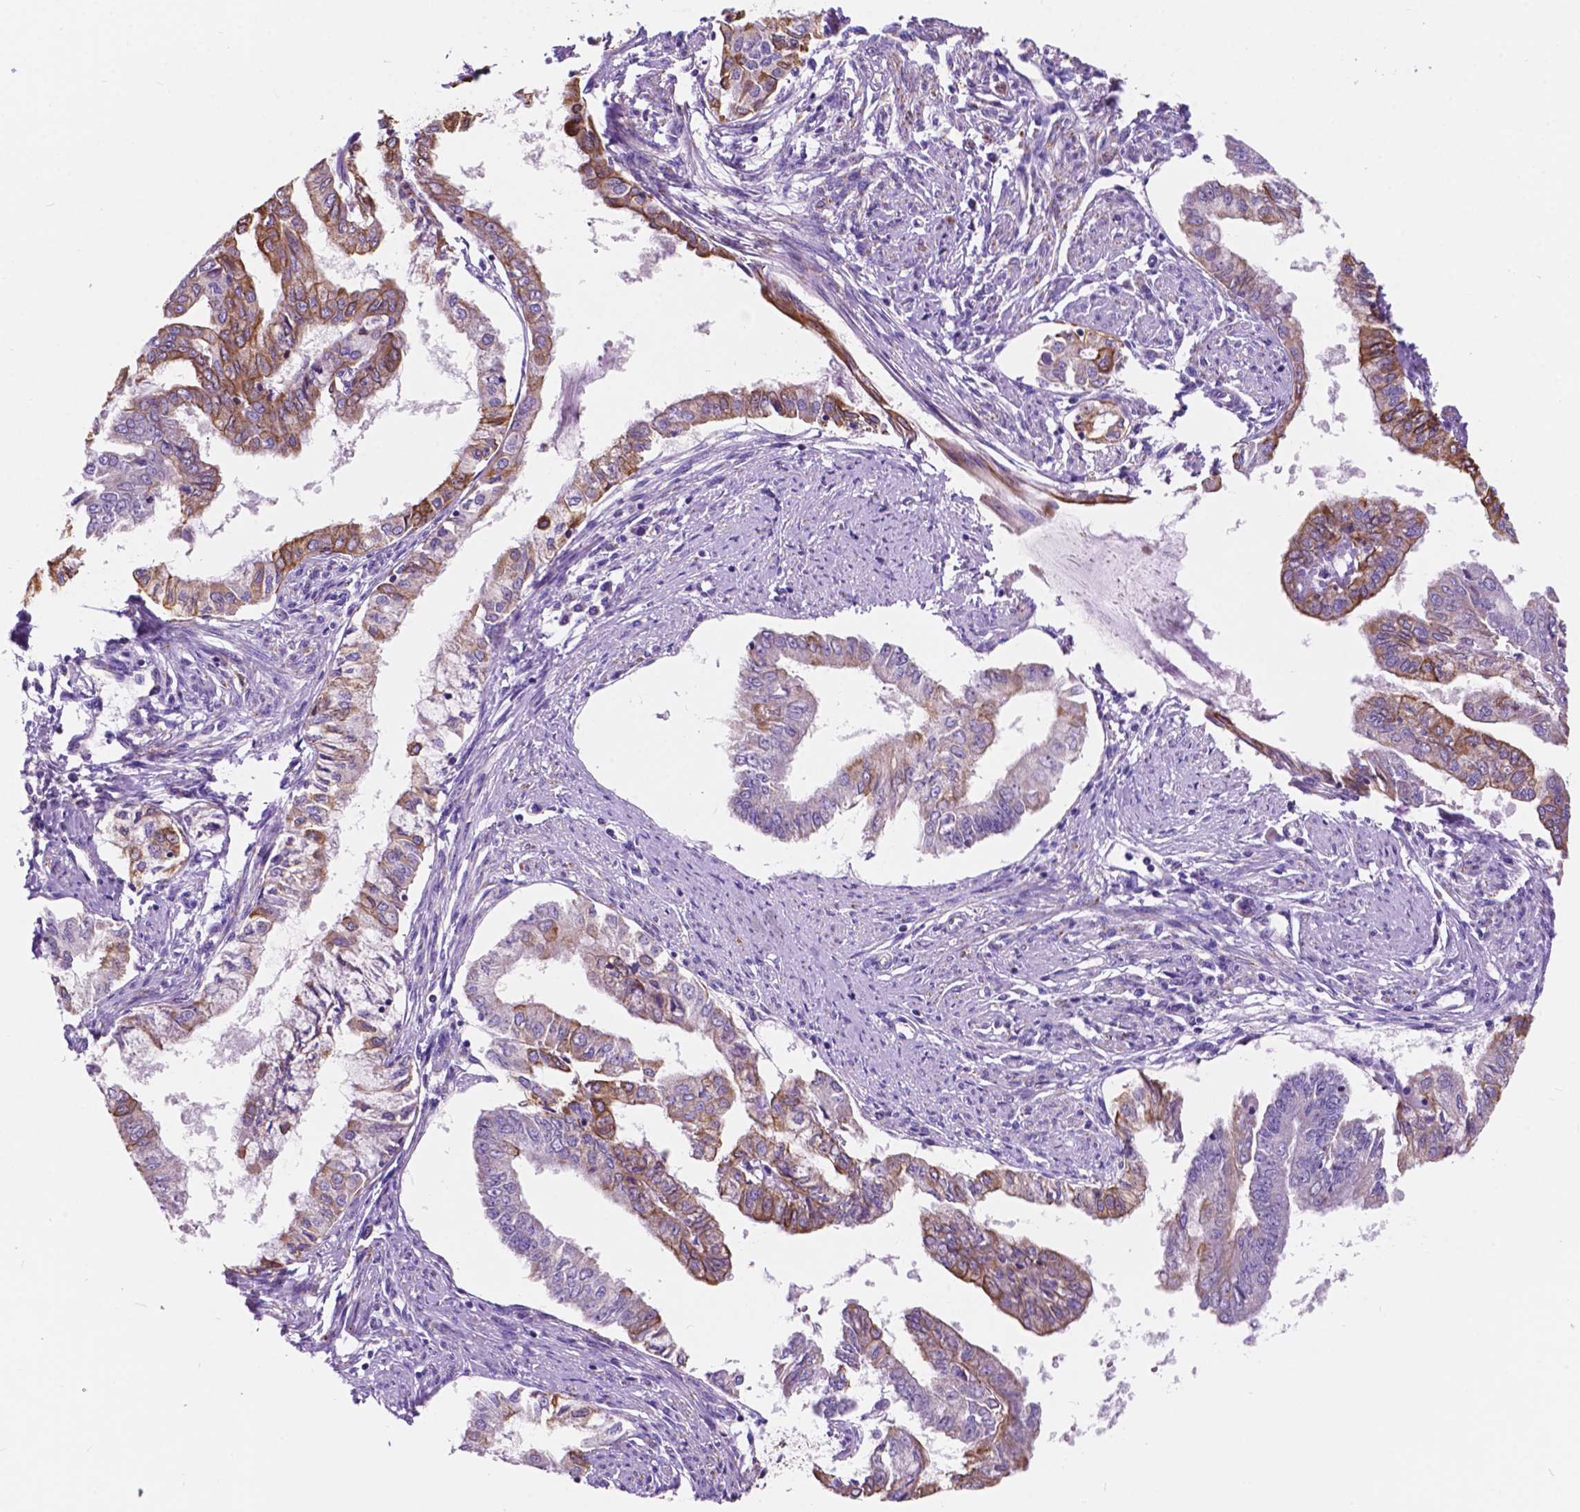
{"staining": {"intensity": "moderate", "quantity": "25%-75%", "location": "cytoplasmic/membranous"}, "tissue": "endometrial cancer", "cell_type": "Tumor cells", "image_type": "cancer", "snomed": [{"axis": "morphology", "description": "Adenocarcinoma, NOS"}, {"axis": "topography", "description": "Endometrium"}], "caption": "Protein staining demonstrates moderate cytoplasmic/membranous staining in about 25%-75% of tumor cells in adenocarcinoma (endometrial).", "gene": "TRPV5", "patient": {"sex": "female", "age": 76}}